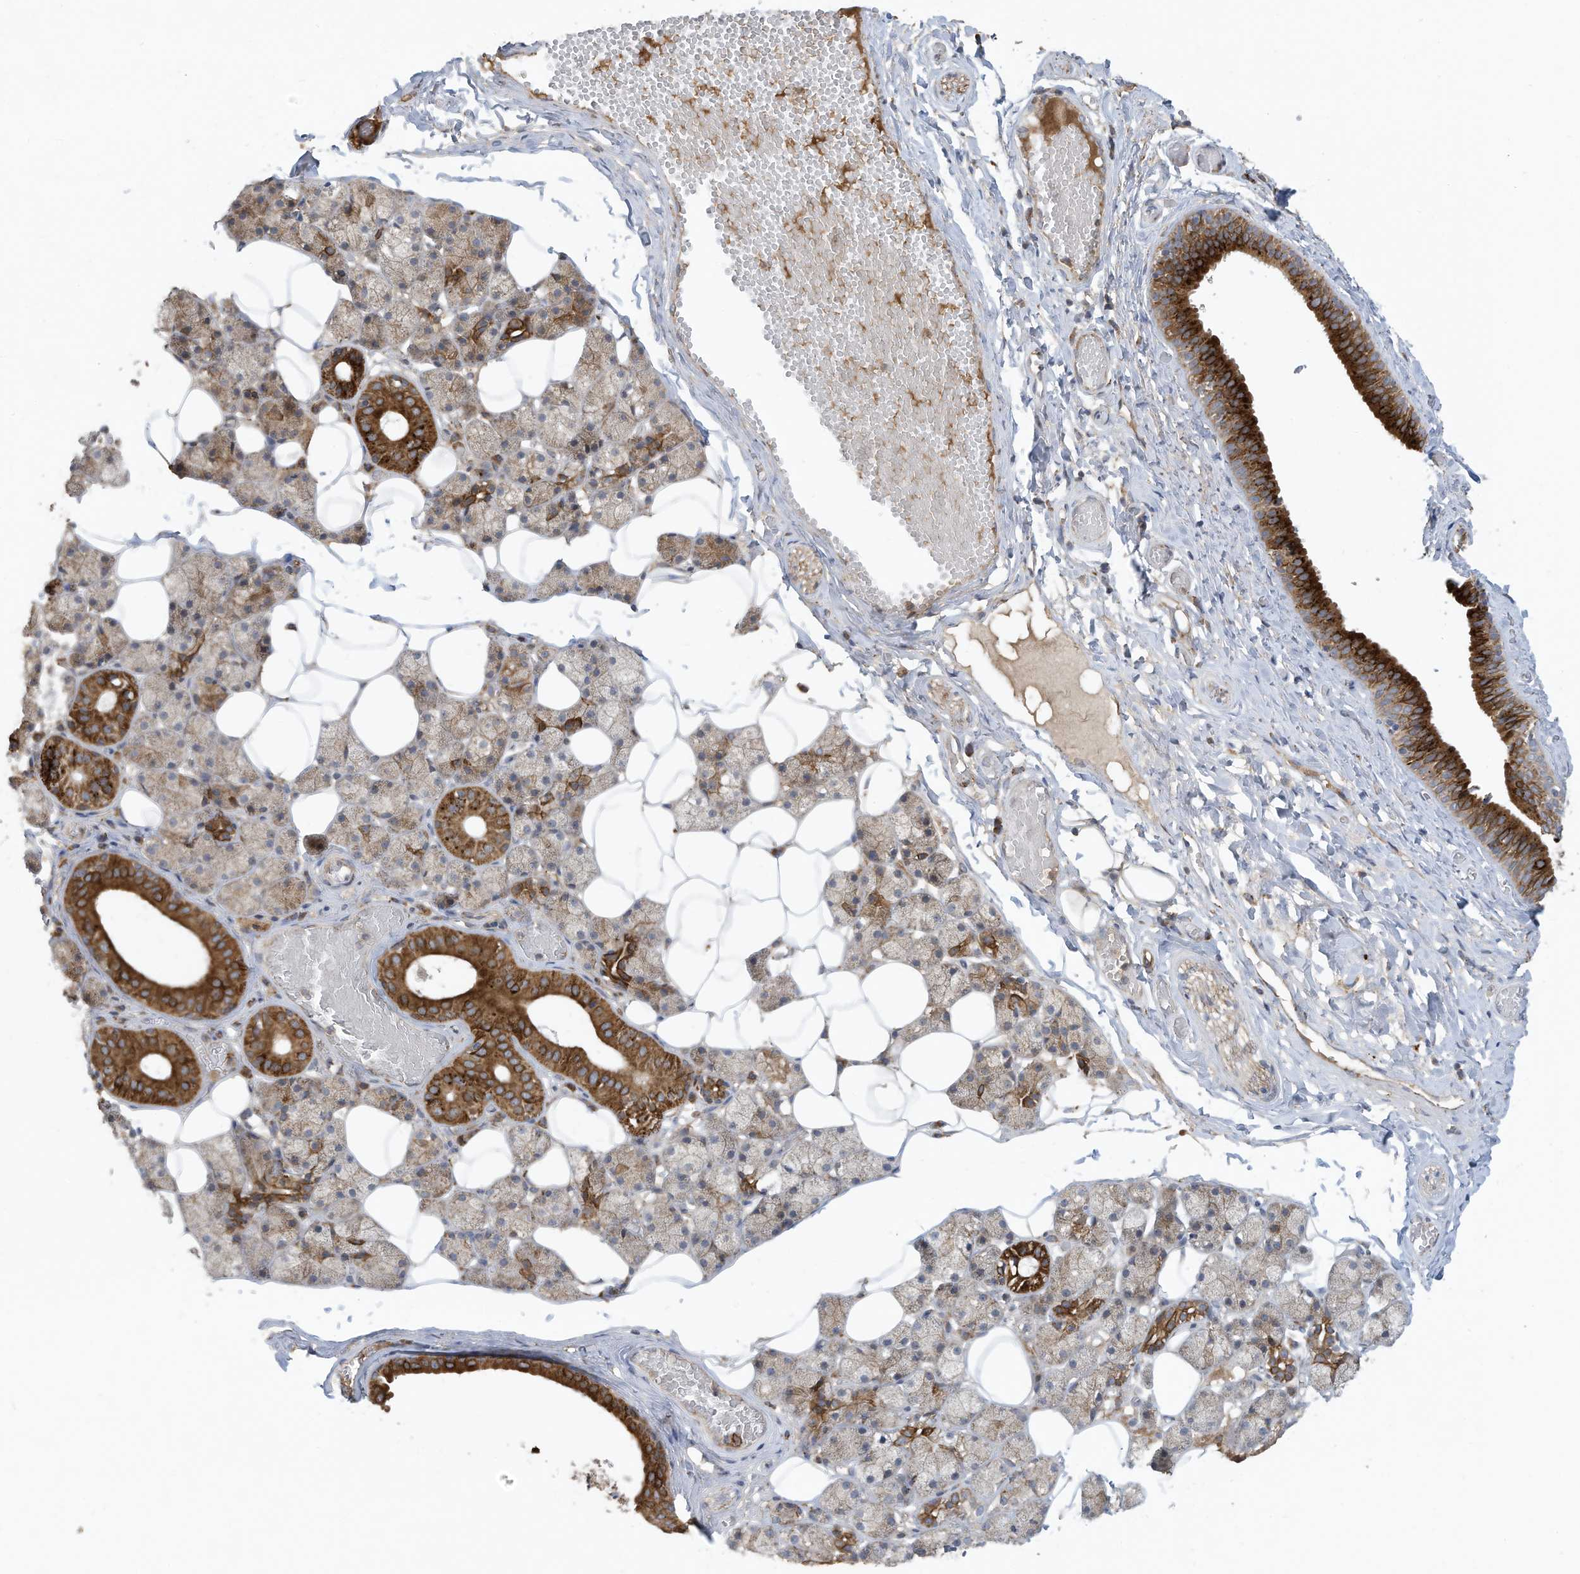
{"staining": {"intensity": "strong", "quantity": "25%-75%", "location": "cytoplasmic/membranous"}, "tissue": "salivary gland", "cell_type": "Glandular cells", "image_type": "normal", "snomed": [{"axis": "morphology", "description": "Normal tissue, NOS"}, {"axis": "topography", "description": "Salivary gland"}], "caption": "Approximately 25%-75% of glandular cells in unremarkable salivary gland display strong cytoplasmic/membranous protein positivity as visualized by brown immunohistochemical staining.", "gene": "C2orf74", "patient": {"sex": "female", "age": 33}}